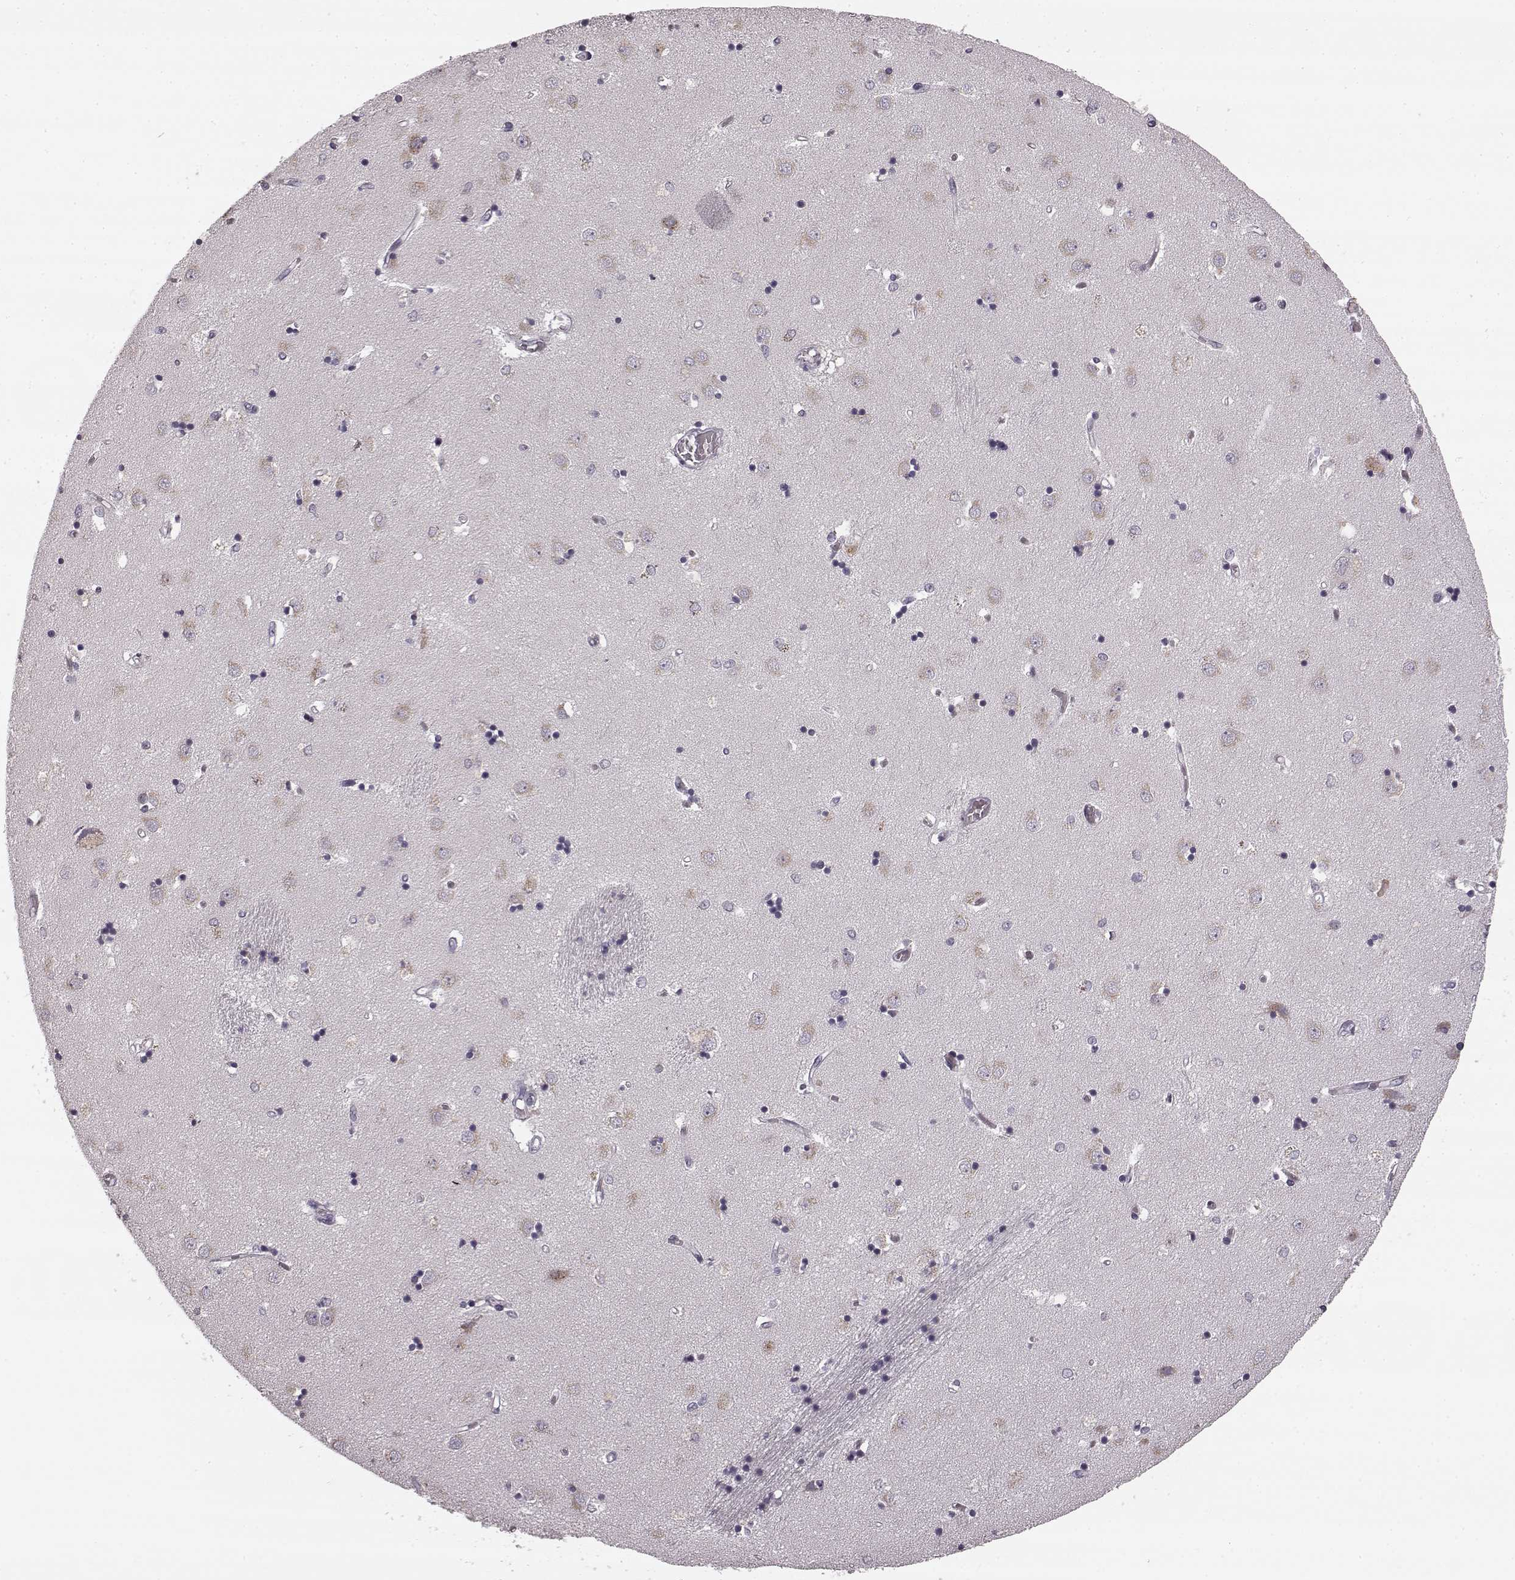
{"staining": {"intensity": "negative", "quantity": "none", "location": "none"}, "tissue": "caudate", "cell_type": "Glial cells", "image_type": "normal", "snomed": [{"axis": "morphology", "description": "Normal tissue, NOS"}, {"axis": "topography", "description": "Lateral ventricle wall"}], "caption": "Immunohistochemistry histopathology image of normal caudate: caudate stained with DAB demonstrates no significant protein positivity in glial cells.", "gene": "FAM234B", "patient": {"sex": "male", "age": 54}}